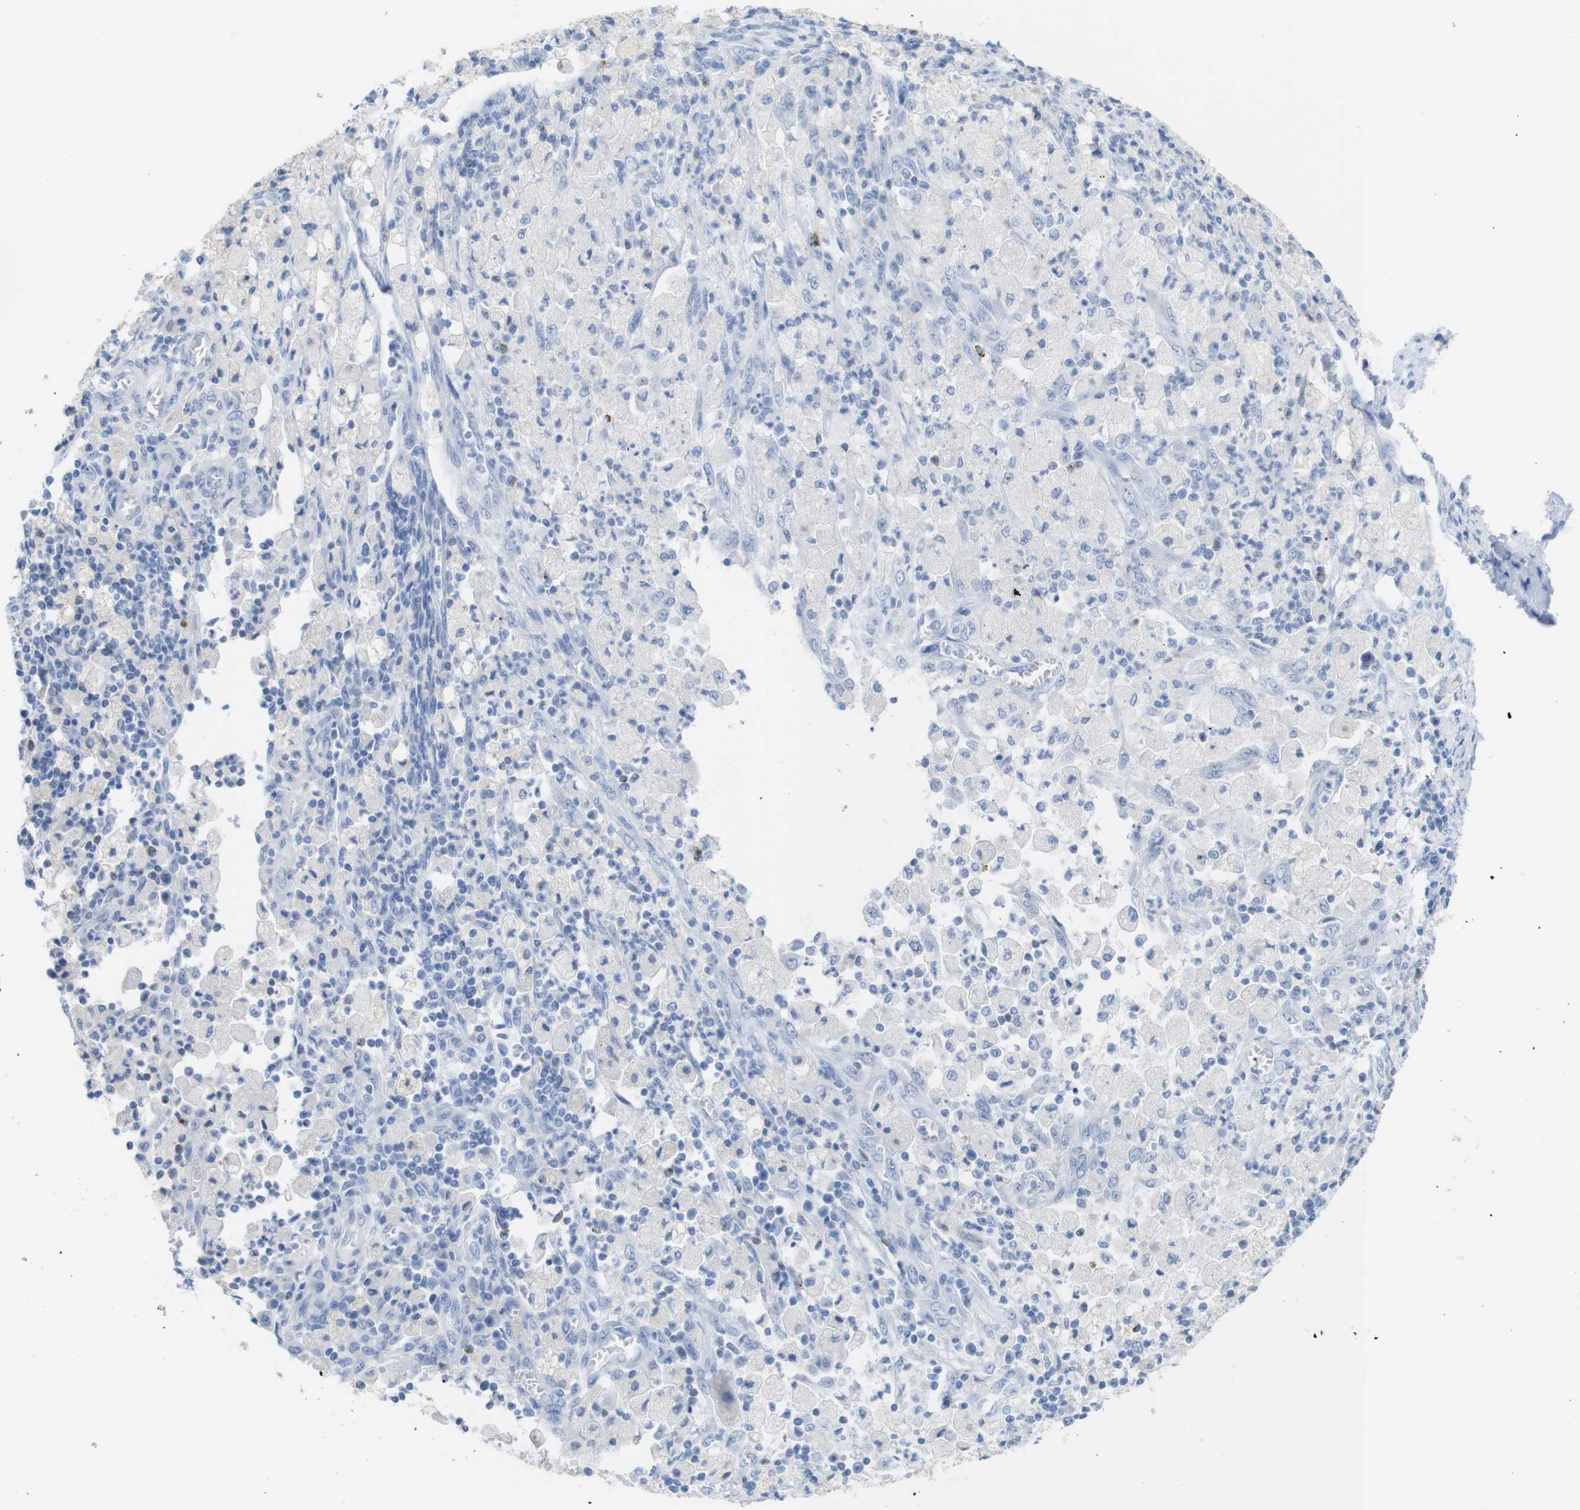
{"staining": {"intensity": "negative", "quantity": "none", "location": "none"}, "tissue": "cervical cancer", "cell_type": "Tumor cells", "image_type": "cancer", "snomed": [{"axis": "morphology", "description": "Normal tissue, NOS"}, {"axis": "morphology", "description": "Adenocarcinoma, NOS"}, {"axis": "topography", "description": "Cervix"}, {"axis": "topography", "description": "Endometrium"}], "caption": "High magnification brightfield microscopy of adenocarcinoma (cervical) stained with DAB (3,3'-diaminobenzidine) (brown) and counterstained with hematoxylin (blue): tumor cells show no significant positivity.", "gene": "LAG3", "patient": {"sex": "female", "age": 86}}